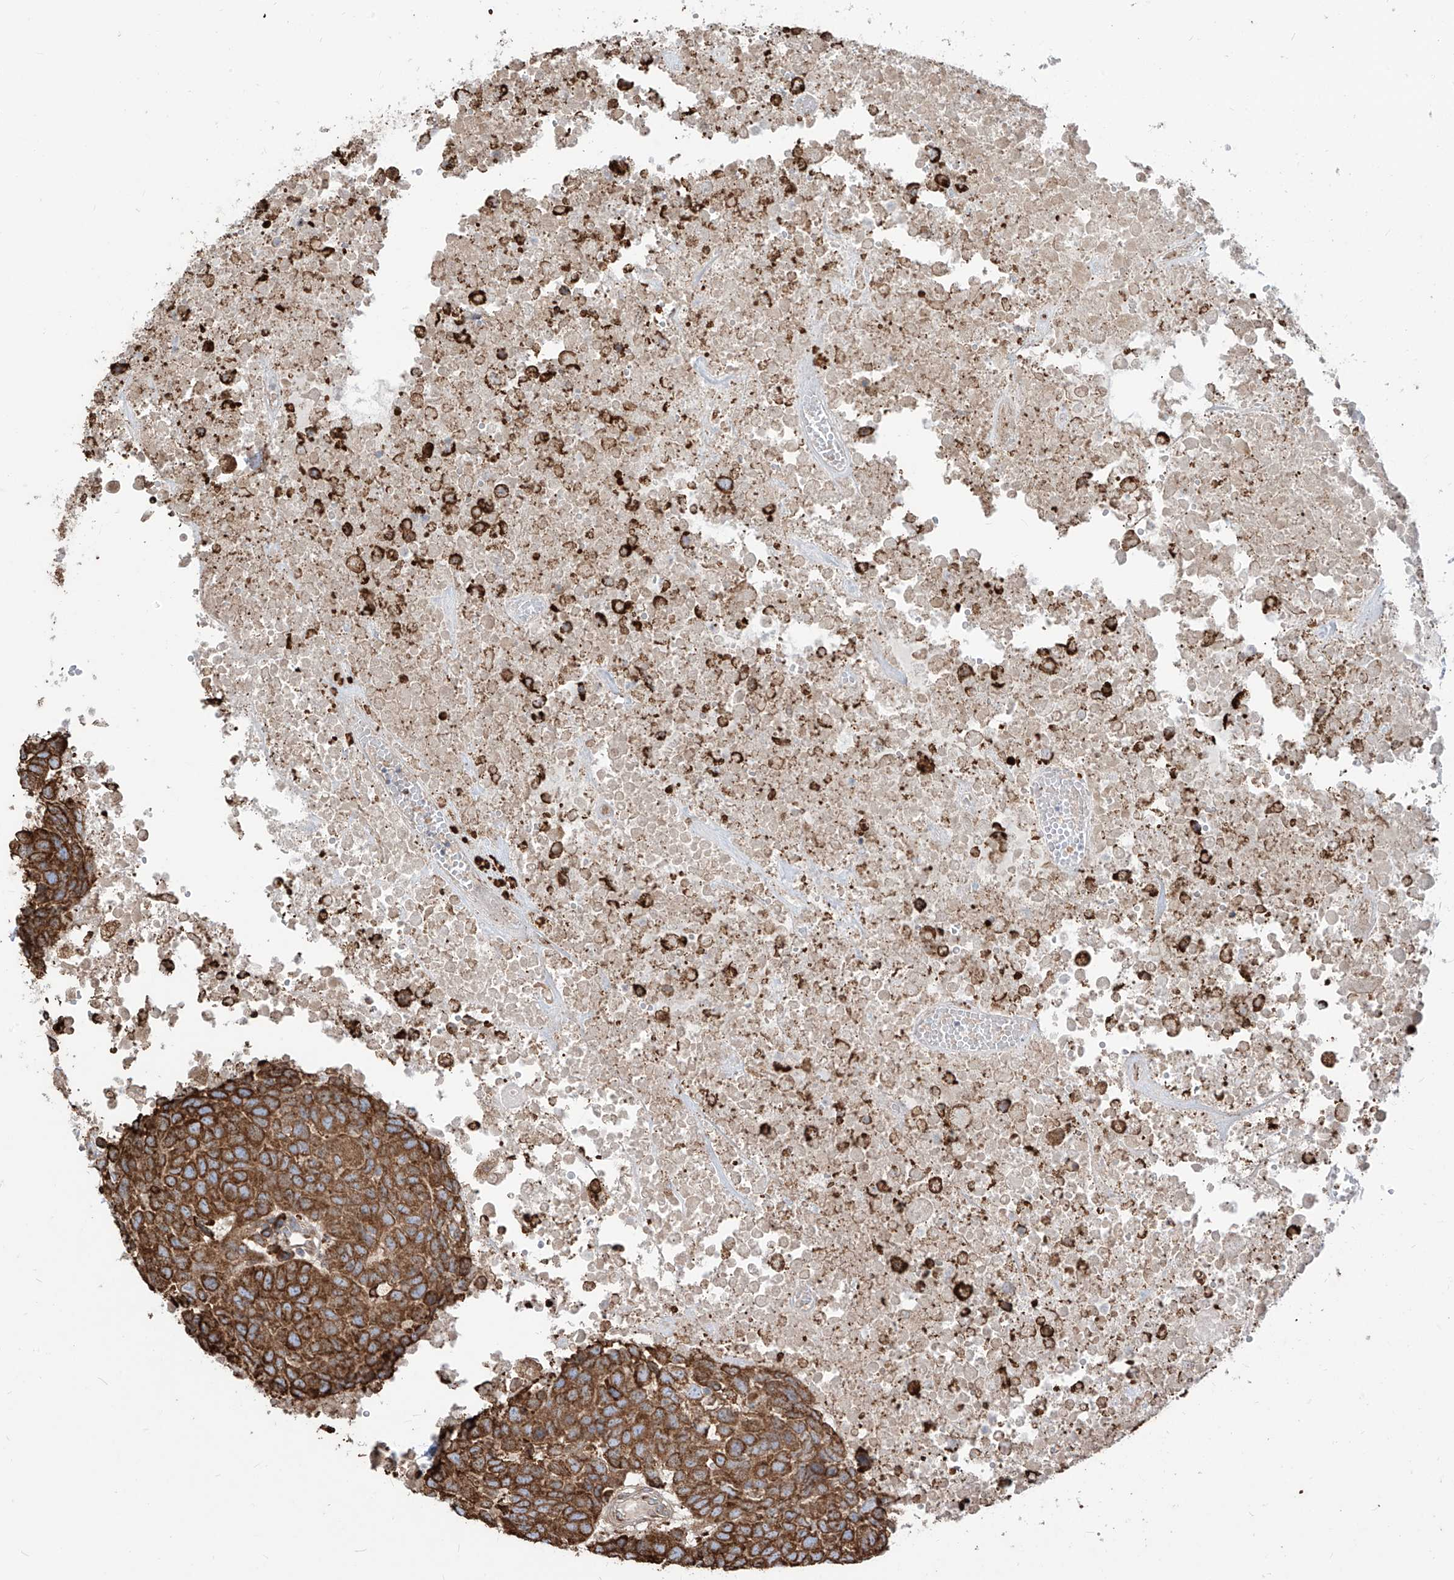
{"staining": {"intensity": "moderate", "quantity": ">75%", "location": "cytoplasmic/membranous"}, "tissue": "head and neck cancer", "cell_type": "Tumor cells", "image_type": "cancer", "snomed": [{"axis": "morphology", "description": "Squamous cell carcinoma, NOS"}, {"axis": "topography", "description": "Head-Neck"}], "caption": "Head and neck cancer stained with DAB immunohistochemistry demonstrates medium levels of moderate cytoplasmic/membranous positivity in about >75% of tumor cells.", "gene": "PDIA6", "patient": {"sex": "male", "age": 66}}